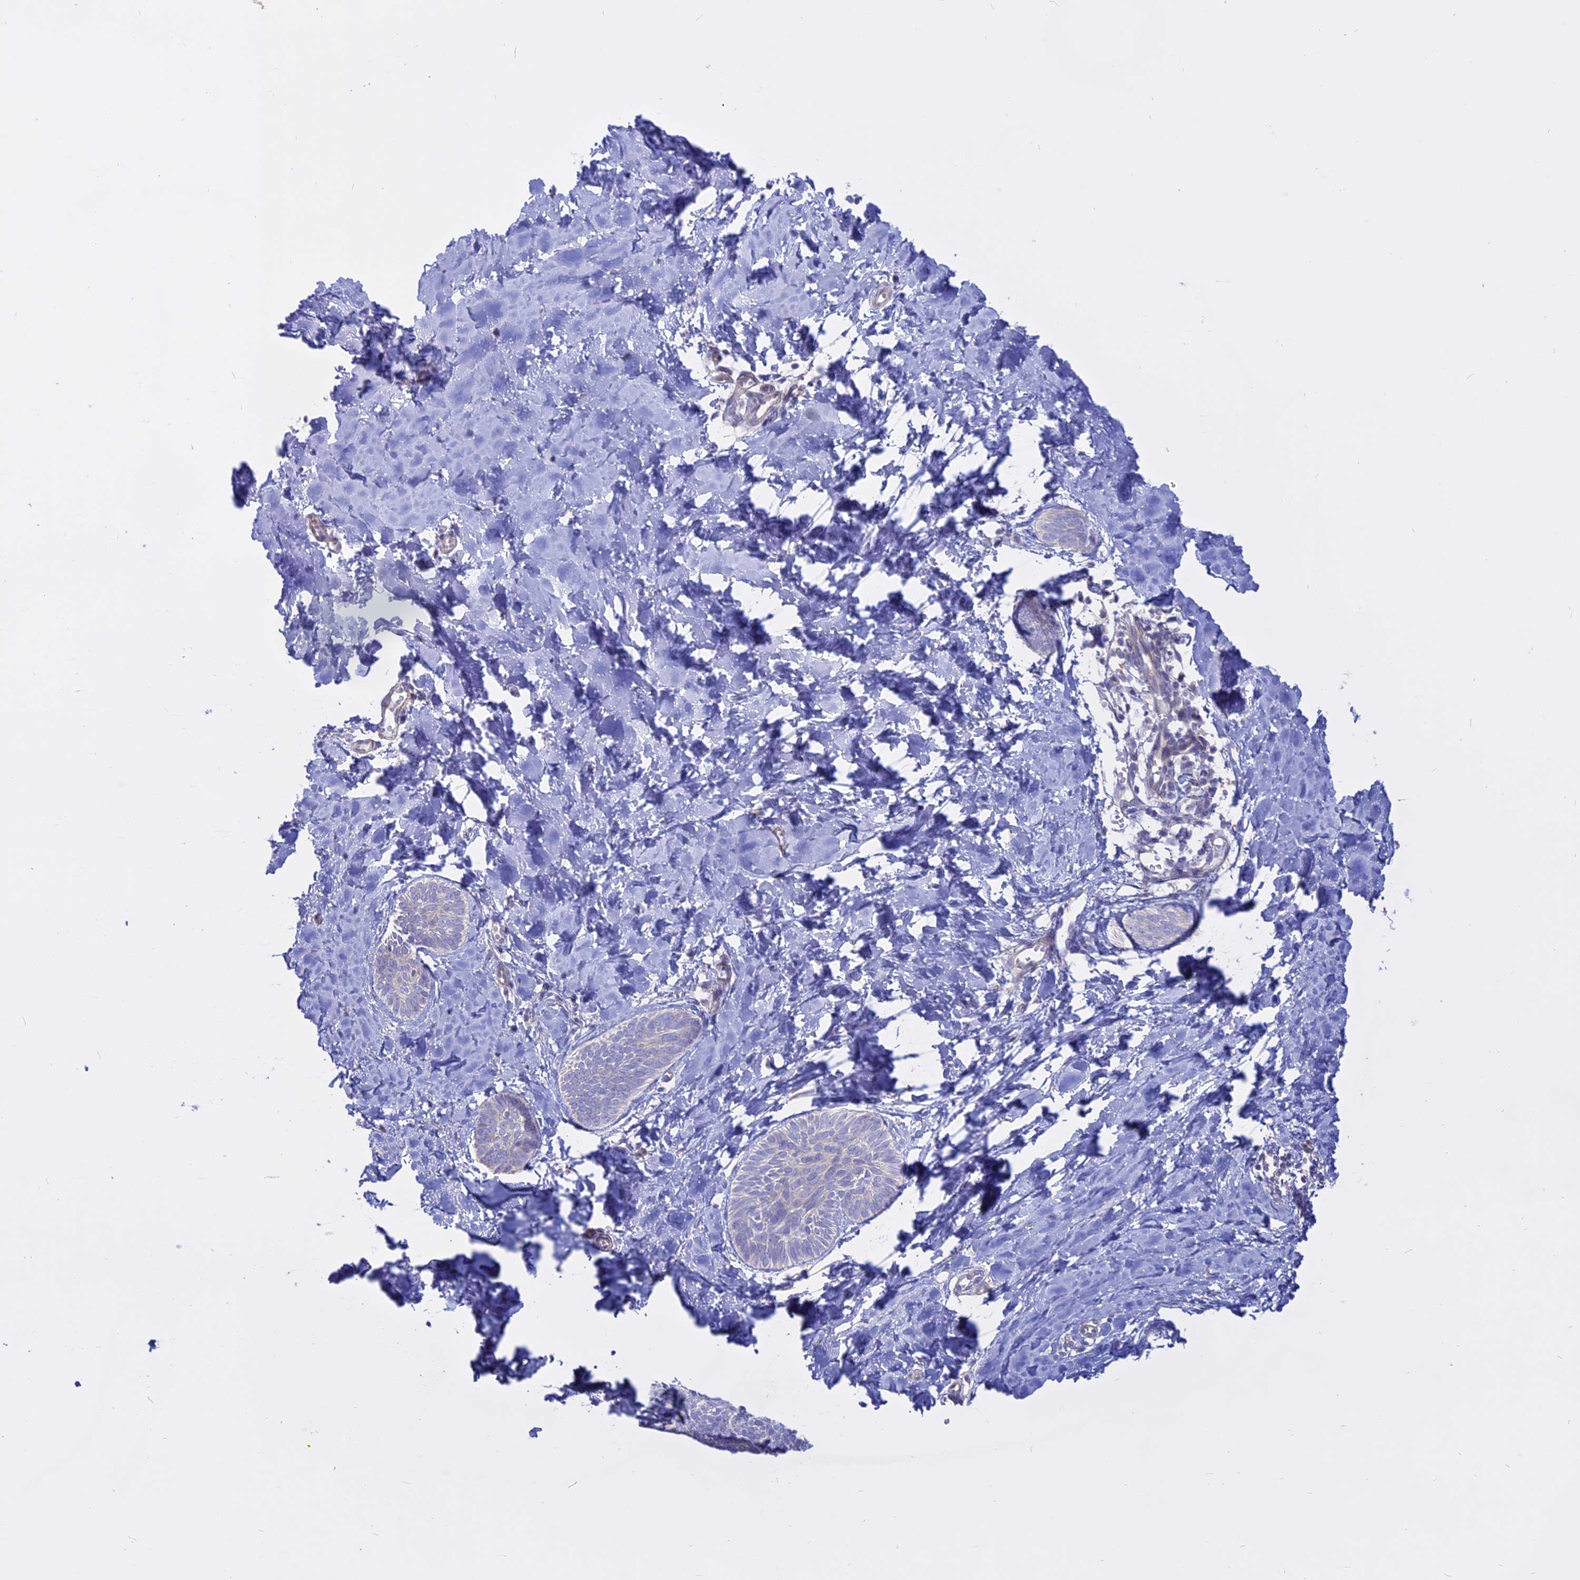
{"staining": {"intensity": "negative", "quantity": "none", "location": "none"}, "tissue": "skin cancer", "cell_type": "Tumor cells", "image_type": "cancer", "snomed": [{"axis": "morphology", "description": "Basal cell carcinoma"}, {"axis": "topography", "description": "Skin"}], "caption": "Tumor cells show no significant protein positivity in skin cancer.", "gene": "AHCYL1", "patient": {"sex": "female", "age": 81}}